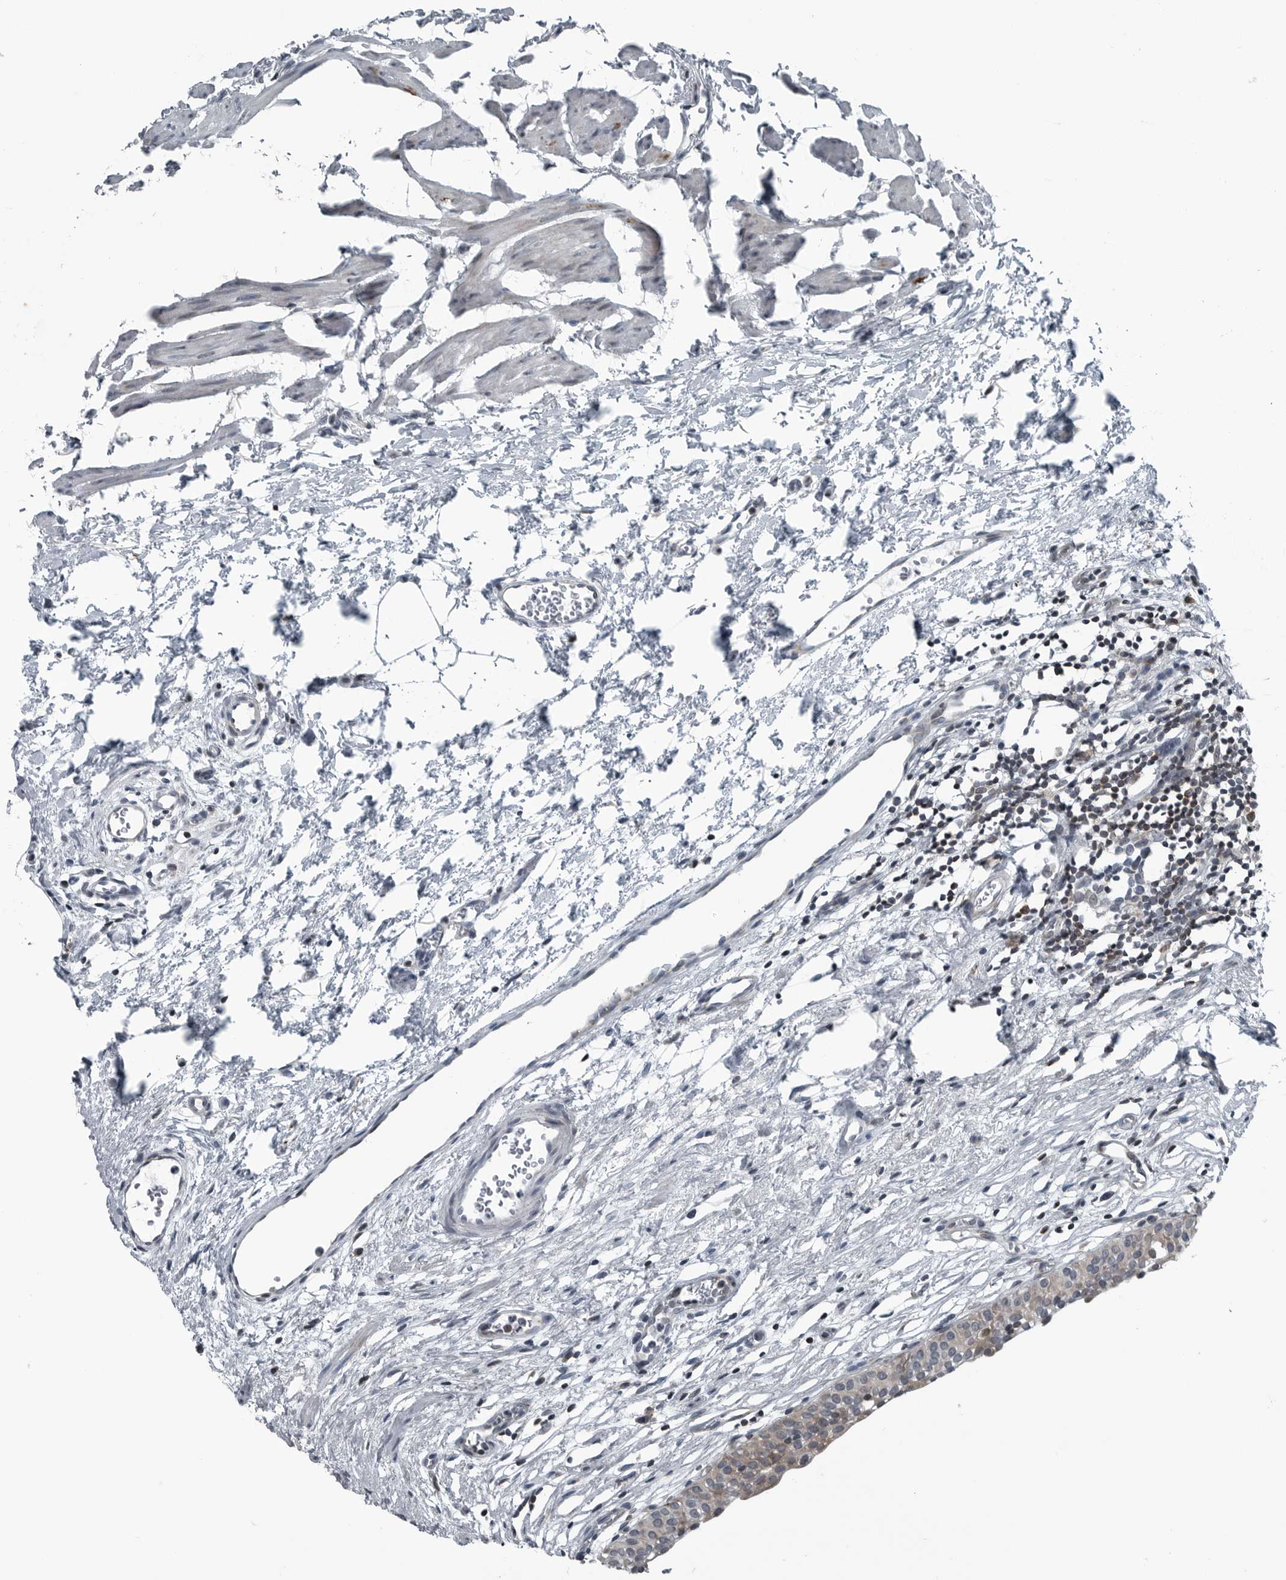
{"staining": {"intensity": "moderate", "quantity": ">75%", "location": "cytoplasmic/membranous"}, "tissue": "urinary bladder", "cell_type": "Urothelial cells", "image_type": "normal", "snomed": [{"axis": "morphology", "description": "Normal tissue, NOS"}, {"axis": "morphology", "description": "Urothelial carcinoma, High grade"}, {"axis": "topography", "description": "Urinary bladder"}], "caption": "The photomicrograph displays a brown stain indicating the presence of a protein in the cytoplasmic/membranous of urothelial cells in urinary bladder. The staining was performed using DAB, with brown indicating positive protein expression. Nuclei are stained blue with hematoxylin.", "gene": "GAK", "patient": {"sex": "female", "age": 60}}